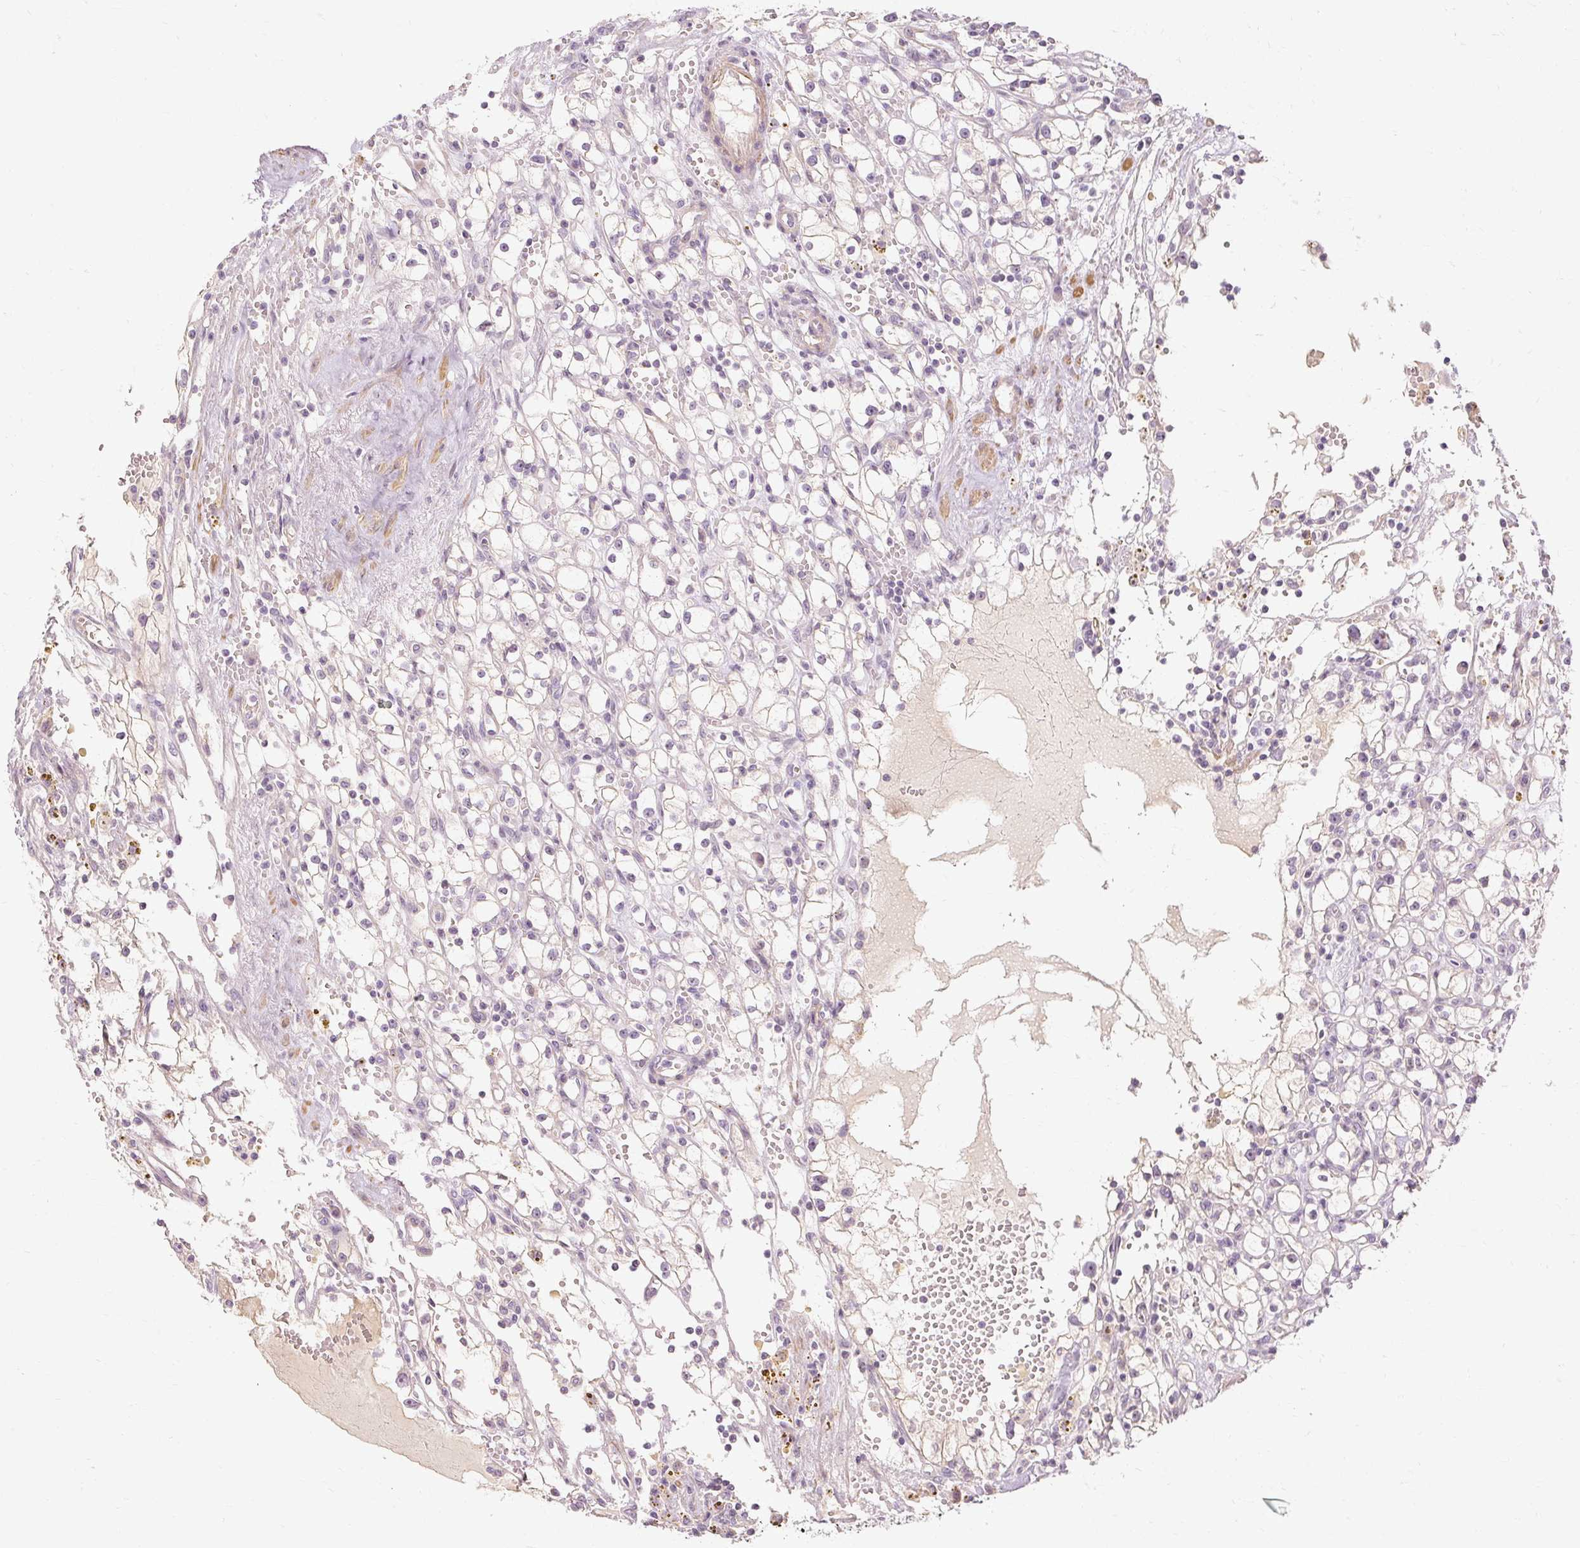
{"staining": {"intensity": "negative", "quantity": "none", "location": "none"}, "tissue": "renal cancer", "cell_type": "Tumor cells", "image_type": "cancer", "snomed": [{"axis": "morphology", "description": "Adenocarcinoma, NOS"}, {"axis": "topography", "description": "Kidney"}], "caption": "High magnification brightfield microscopy of renal cancer stained with DAB (3,3'-diaminobenzidine) (brown) and counterstained with hematoxylin (blue): tumor cells show no significant expression.", "gene": "CAPN3", "patient": {"sex": "male", "age": 56}}